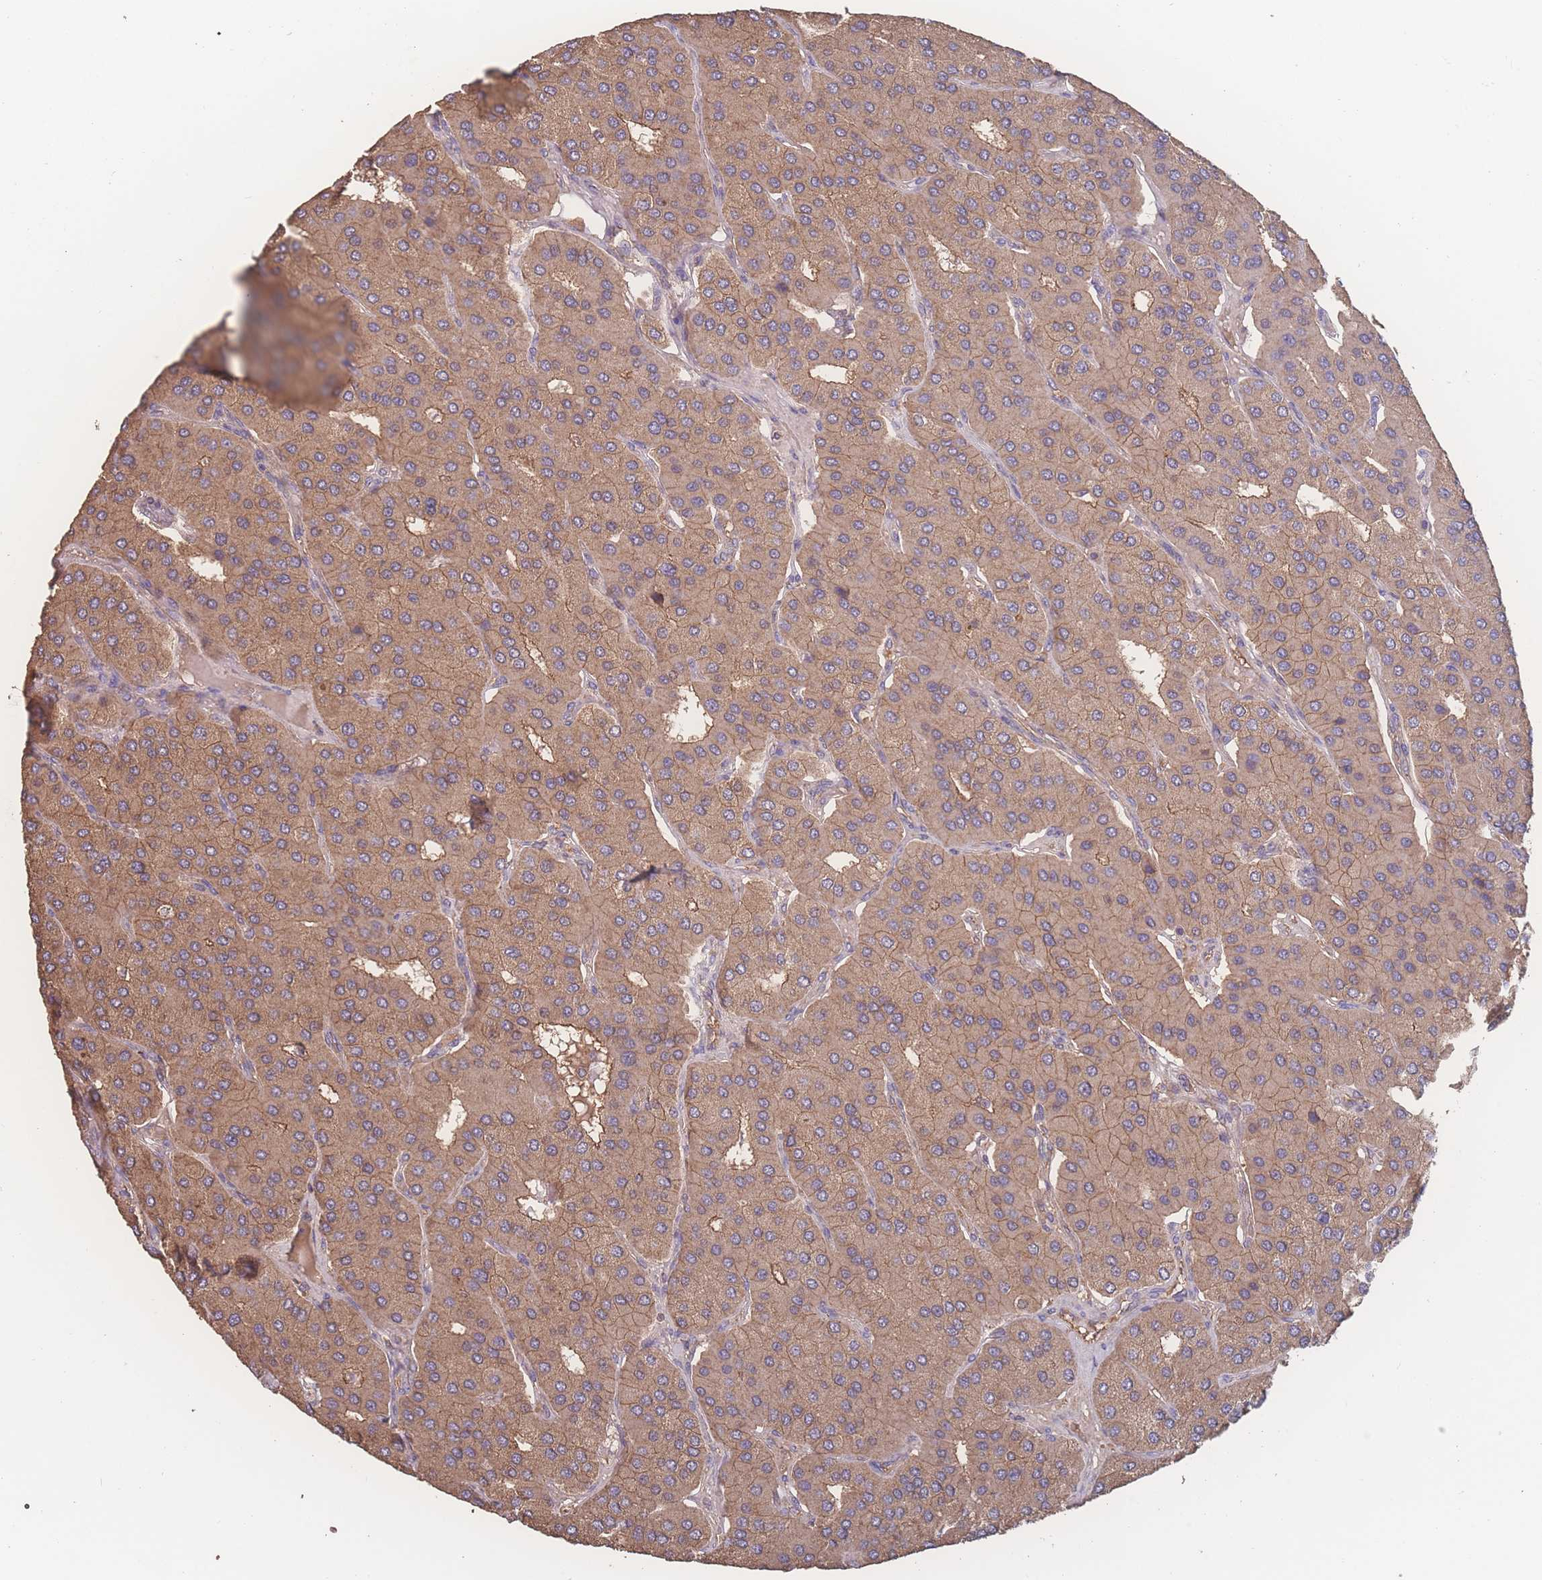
{"staining": {"intensity": "weak", "quantity": ">75%", "location": "cytoplasmic/membranous"}, "tissue": "parathyroid gland", "cell_type": "Glandular cells", "image_type": "normal", "snomed": [{"axis": "morphology", "description": "Normal tissue, NOS"}, {"axis": "morphology", "description": "Adenoma, NOS"}, {"axis": "topography", "description": "Parathyroid gland"}], "caption": "Protein expression analysis of unremarkable parathyroid gland reveals weak cytoplasmic/membranous positivity in about >75% of glandular cells.", "gene": "ATXN10", "patient": {"sex": "female", "age": 86}}